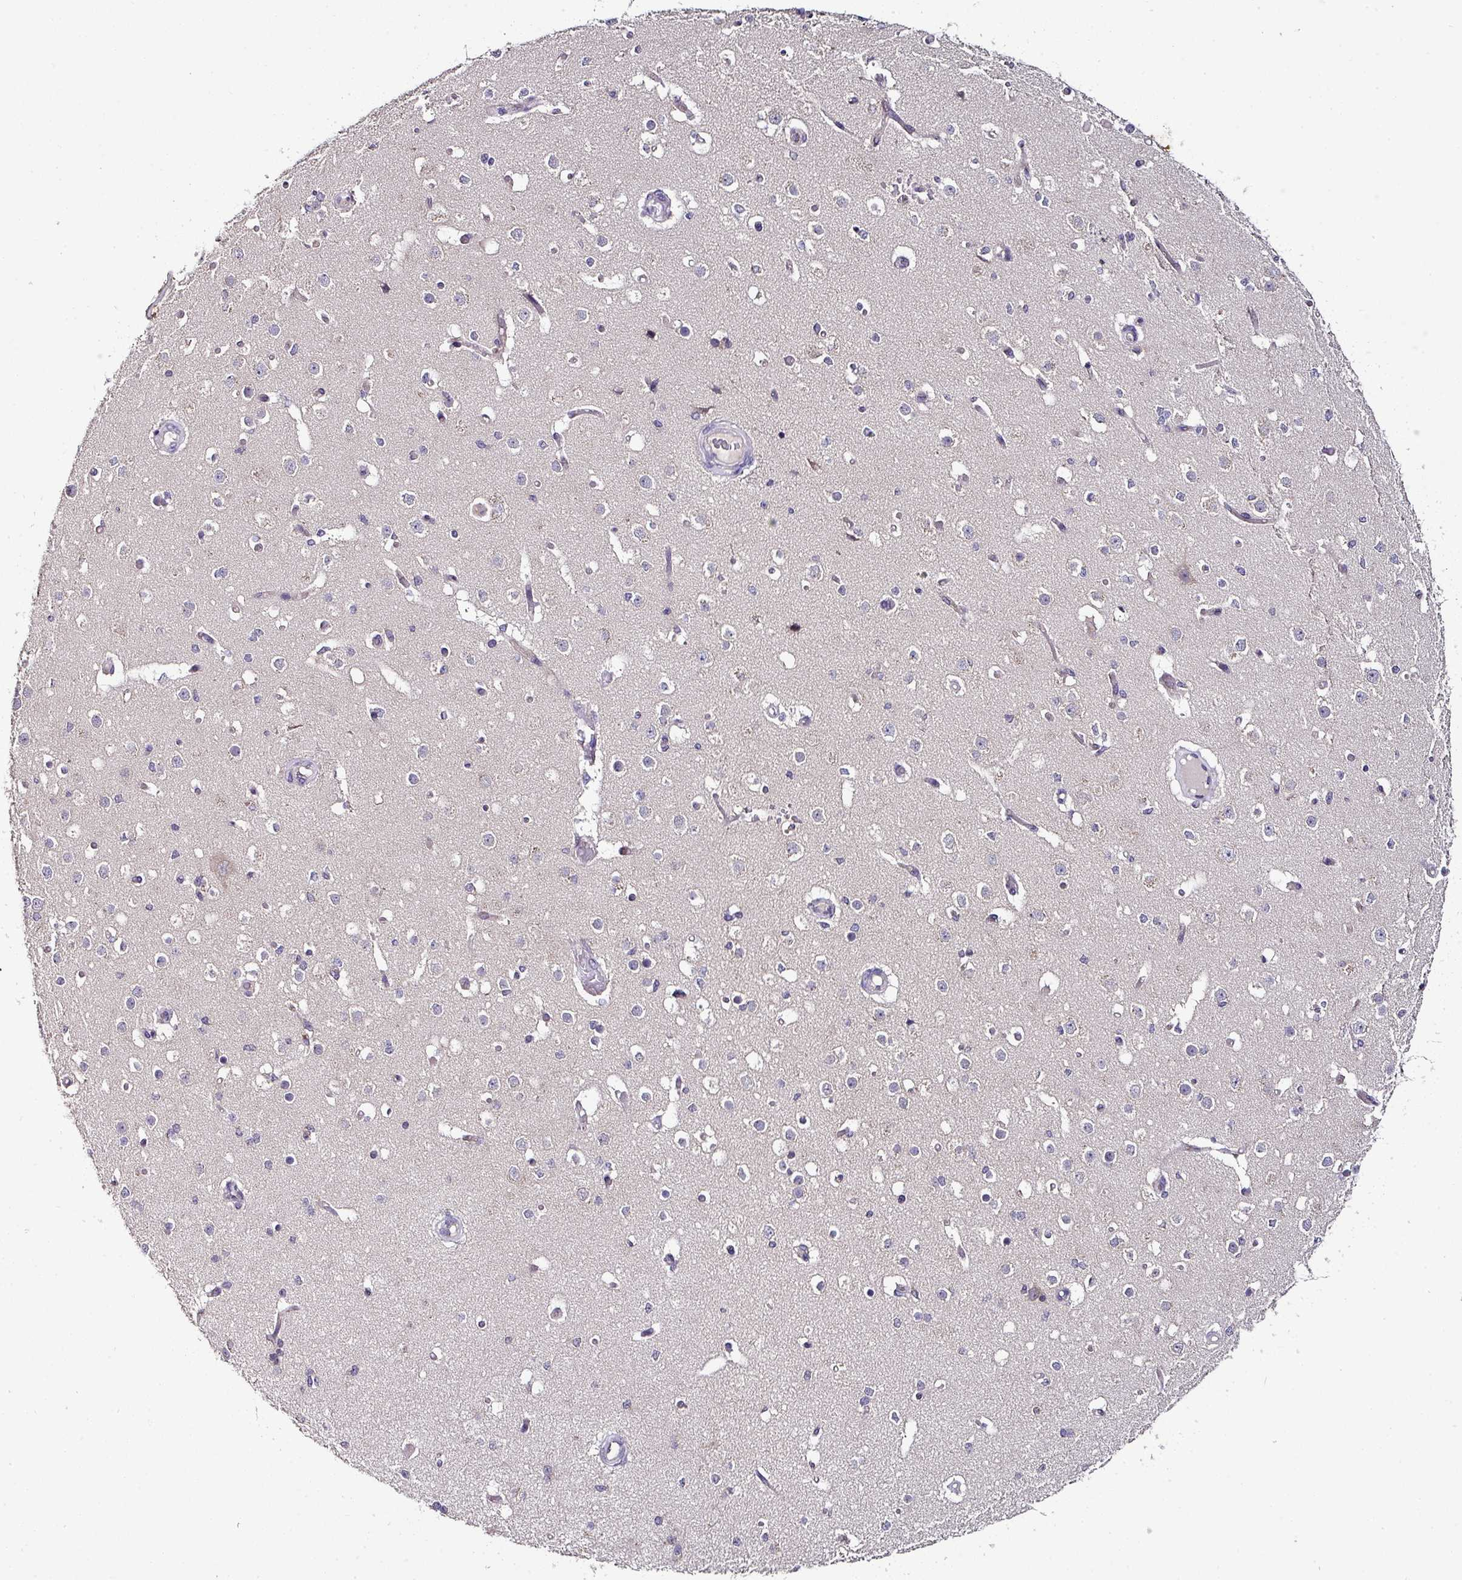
{"staining": {"intensity": "negative", "quantity": "none", "location": "none"}, "tissue": "cerebral cortex", "cell_type": "Endothelial cells", "image_type": "normal", "snomed": [{"axis": "morphology", "description": "Normal tissue, NOS"}, {"axis": "morphology", "description": "Inflammation, NOS"}, {"axis": "topography", "description": "Cerebral cortex"}], "caption": "Protein analysis of normal cerebral cortex reveals no significant staining in endothelial cells.", "gene": "SKIC2", "patient": {"sex": "male", "age": 6}}